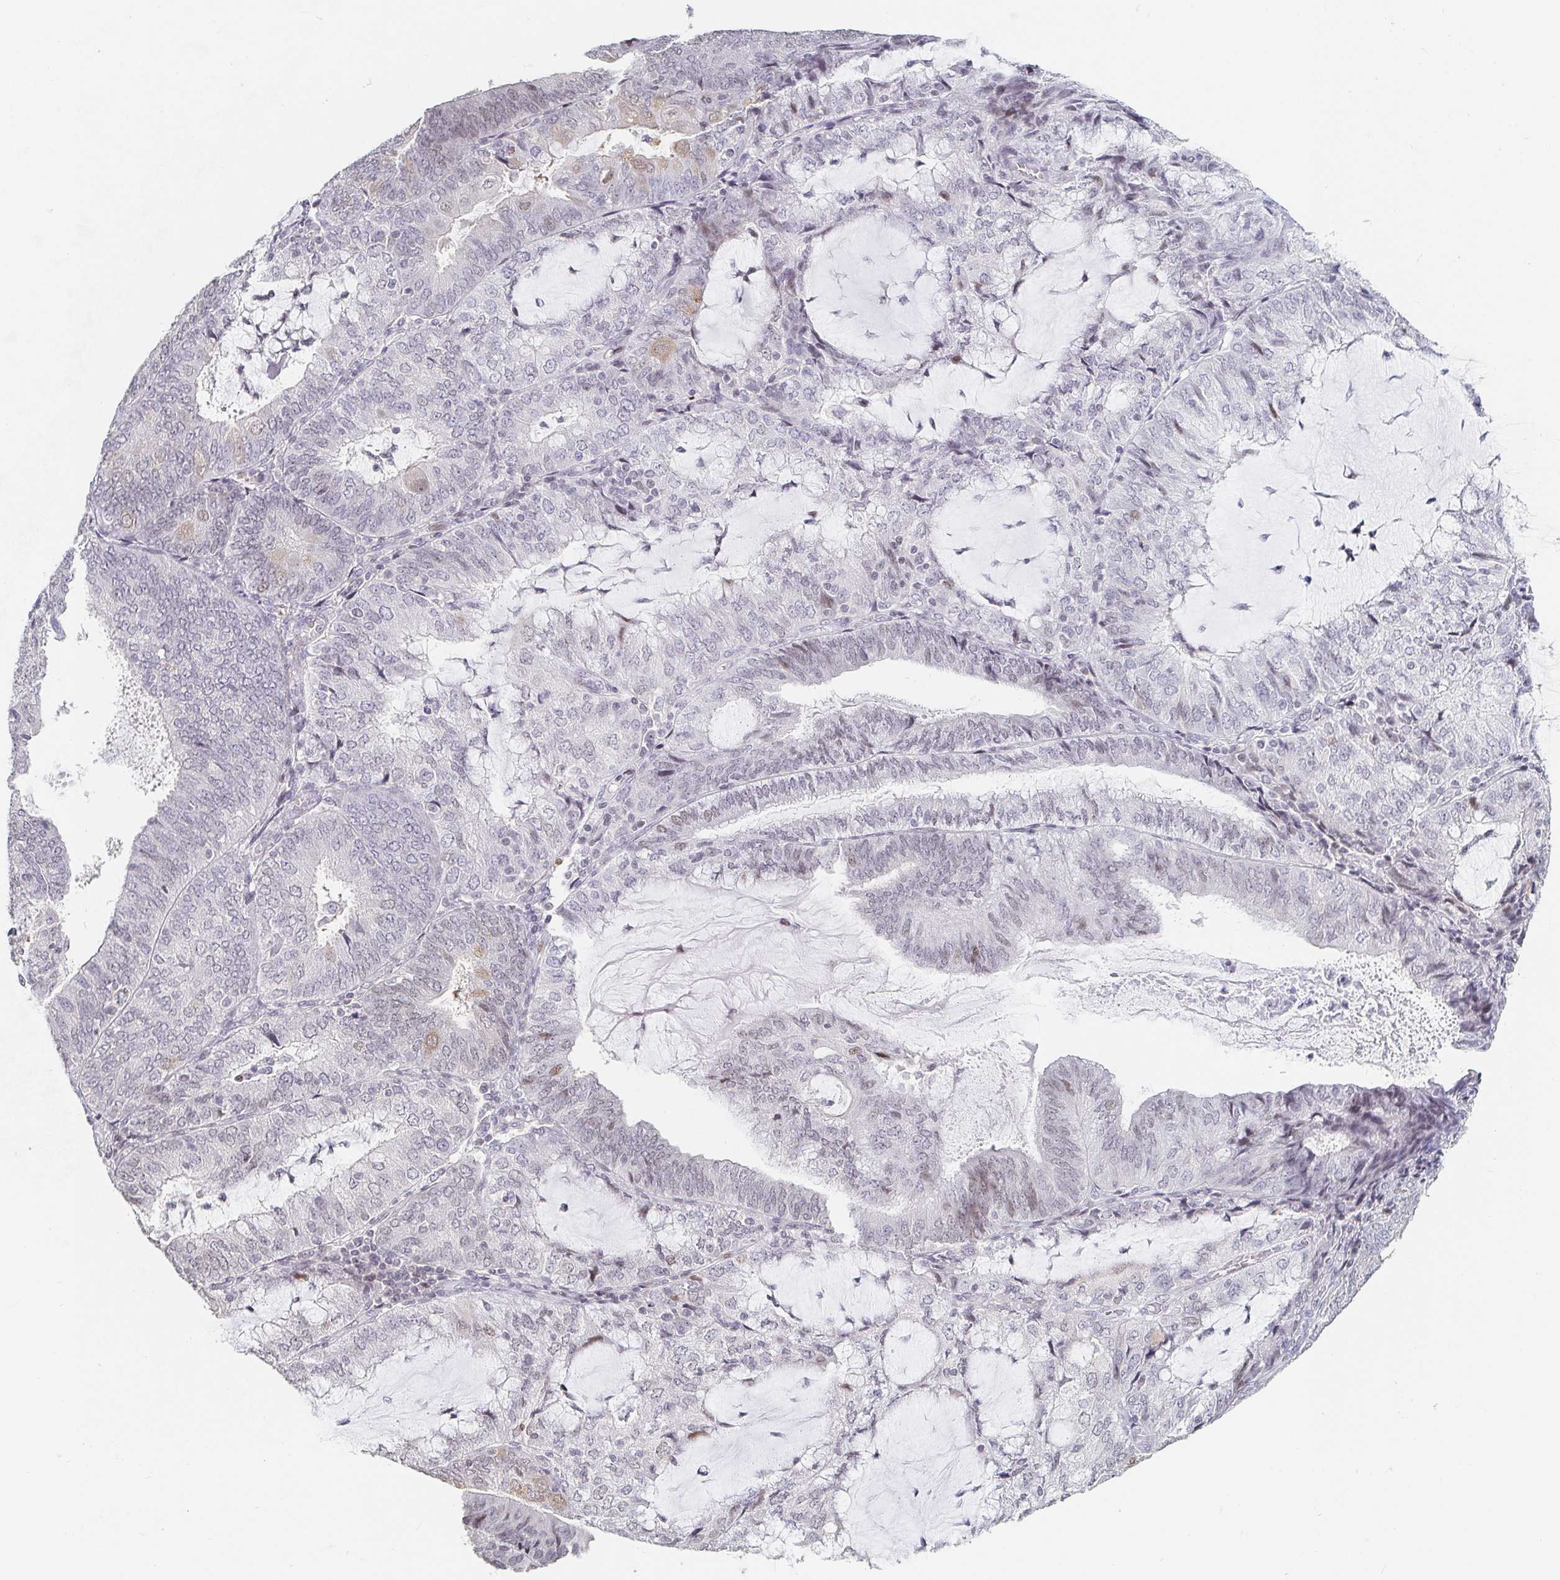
{"staining": {"intensity": "weak", "quantity": "<25%", "location": "cytoplasmic/membranous,nuclear"}, "tissue": "endometrial cancer", "cell_type": "Tumor cells", "image_type": "cancer", "snomed": [{"axis": "morphology", "description": "Adenocarcinoma, NOS"}, {"axis": "topography", "description": "Endometrium"}], "caption": "Adenocarcinoma (endometrial) stained for a protein using immunohistochemistry shows no staining tumor cells.", "gene": "NME9", "patient": {"sex": "female", "age": 81}}